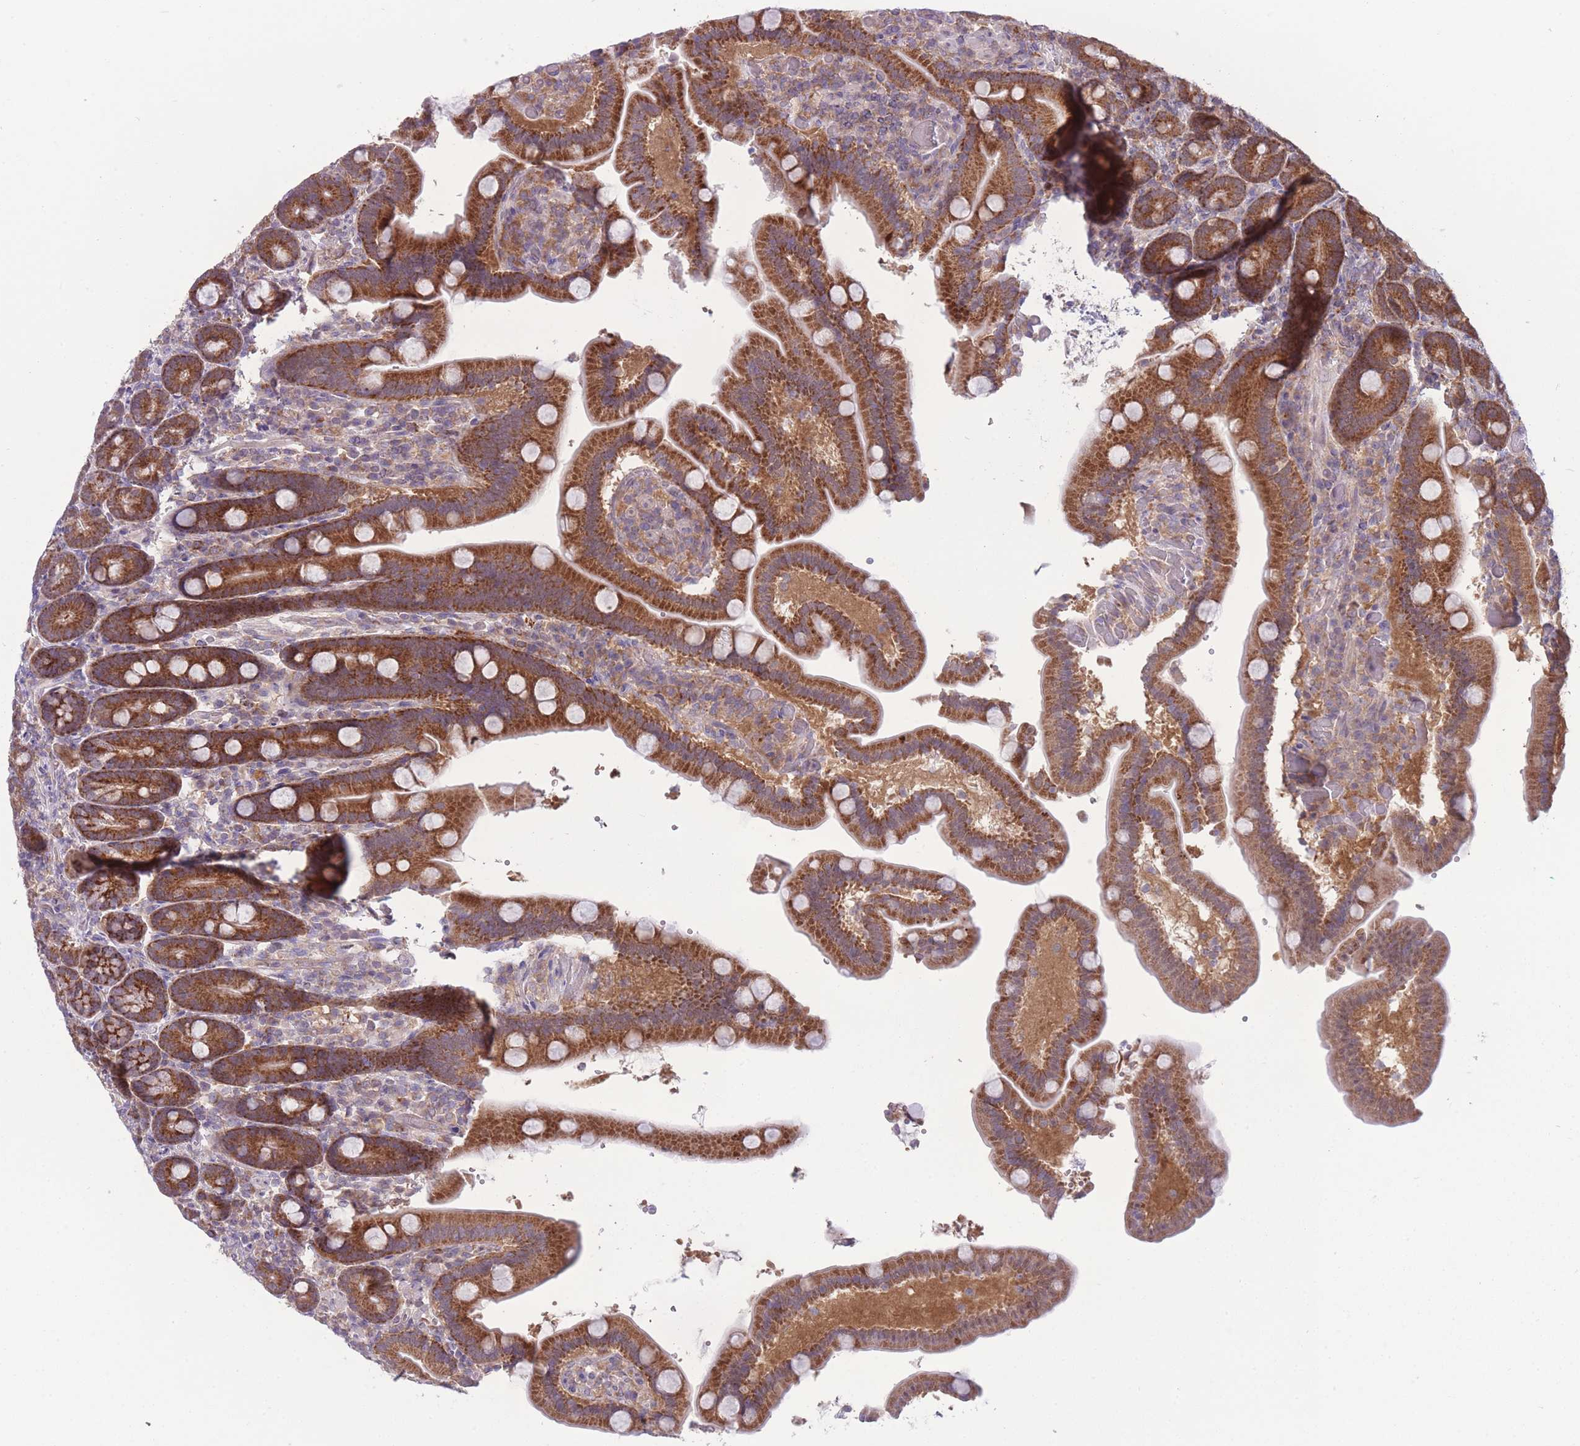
{"staining": {"intensity": "strong", "quantity": ">75%", "location": "cytoplasmic/membranous"}, "tissue": "duodenum", "cell_type": "Glandular cells", "image_type": "normal", "snomed": [{"axis": "morphology", "description": "Normal tissue, NOS"}, {"axis": "topography", "description": "Duodenum"}], "caption": "IHC histopathology image of normal duodenum: duodenum stained using immunohistochemistry shows high levels of strong protein expression localized specifically in the cytoplasmic/membranous of glandular cells, appearing as a cytoplasmic/membranous brown color.", "gene": "CCT6A", "patient": {"sex": "female", "age": 62}}